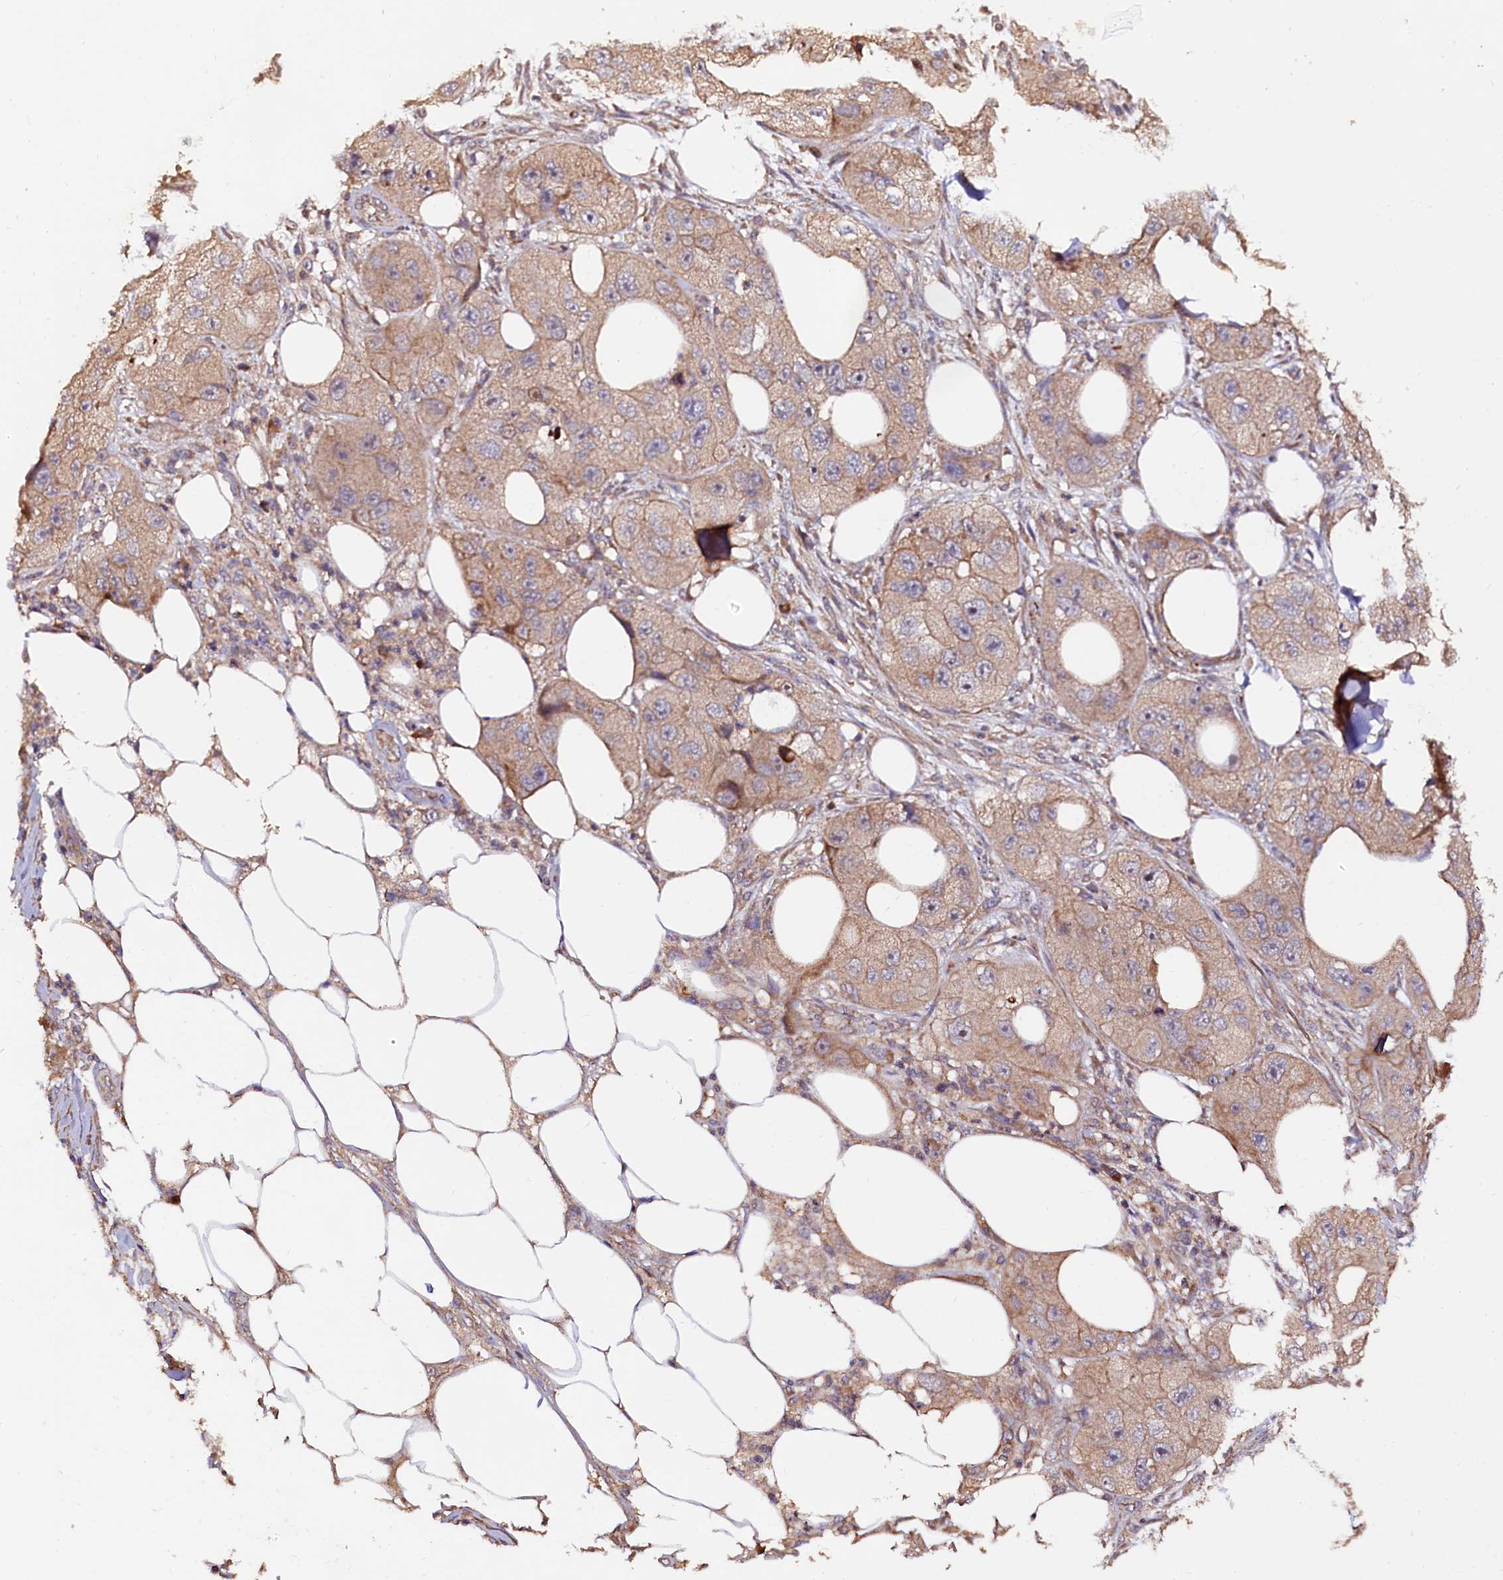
{"staining": {"intensity": "moderate", "quantity": ">75%", "location": "cytoplasmic/membranous"}, "tissue": "skin cancer", "cell_type": "Tumor cells", "image_type": "cancer", "snomed": [{"axis": "morphology", "description": "Squamous cell carcinoma, NOS"}, {"axis": "topography", "description": "Skin"}, {"axis": "topography", "description": "Subcutis"}], "caption": "Tumor cells show moderate cytoplasmic/membranous staining in approximately >75% of cells in skin cancer.", "gene": "RASSF1", "patient": {"sex": "male", "age": 73}}